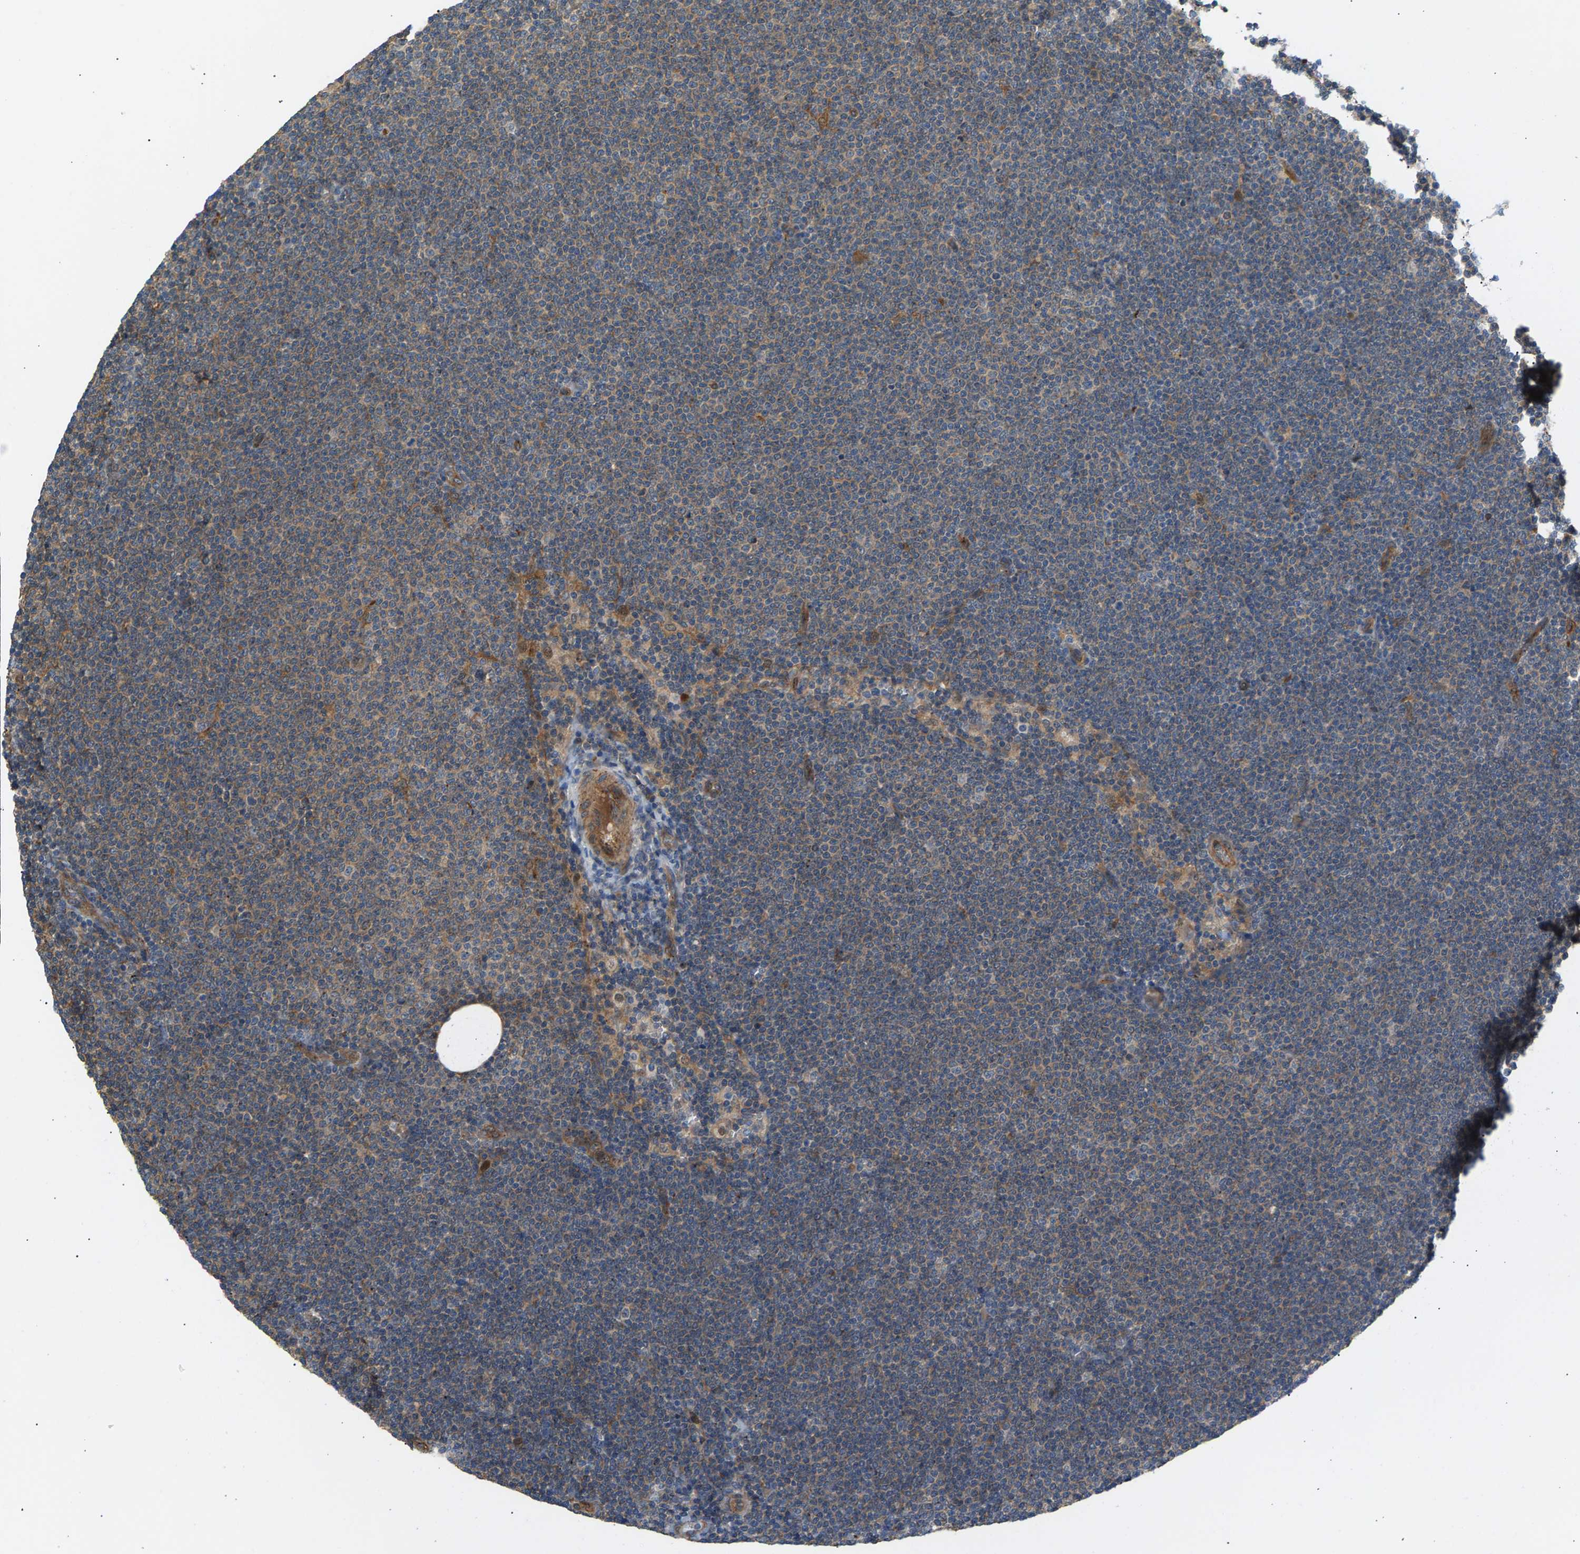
{"staining": {"intensity": "moderate", "quantity": ">75%", "location": "cytoplasmic/membranous"}, "tissue": "lymphoma", "cell_type": "Tumor cells", "image_type": "cancer", "snomed": [{"axis": "morphology", "description": "Malignant lymphoma, non-Hodgkin's type, Low grade"}, {"axis": "topography", "description": "Lymph node"}], "caption": "IHC histopathology image of neoplastic tissue: human malignant lymphoma, non-Hodgkin's type (low-grade) stained using immunohistochemistry (IHC) displays medium levels of moderate protein expression localized specifically in the cytoplasmic/membranous of tumor cells, appearing as a cytoplasmic/membranous brown color.", "gene": "KRTAP27-1", "patient": {"sex": "female", "age": 53}}